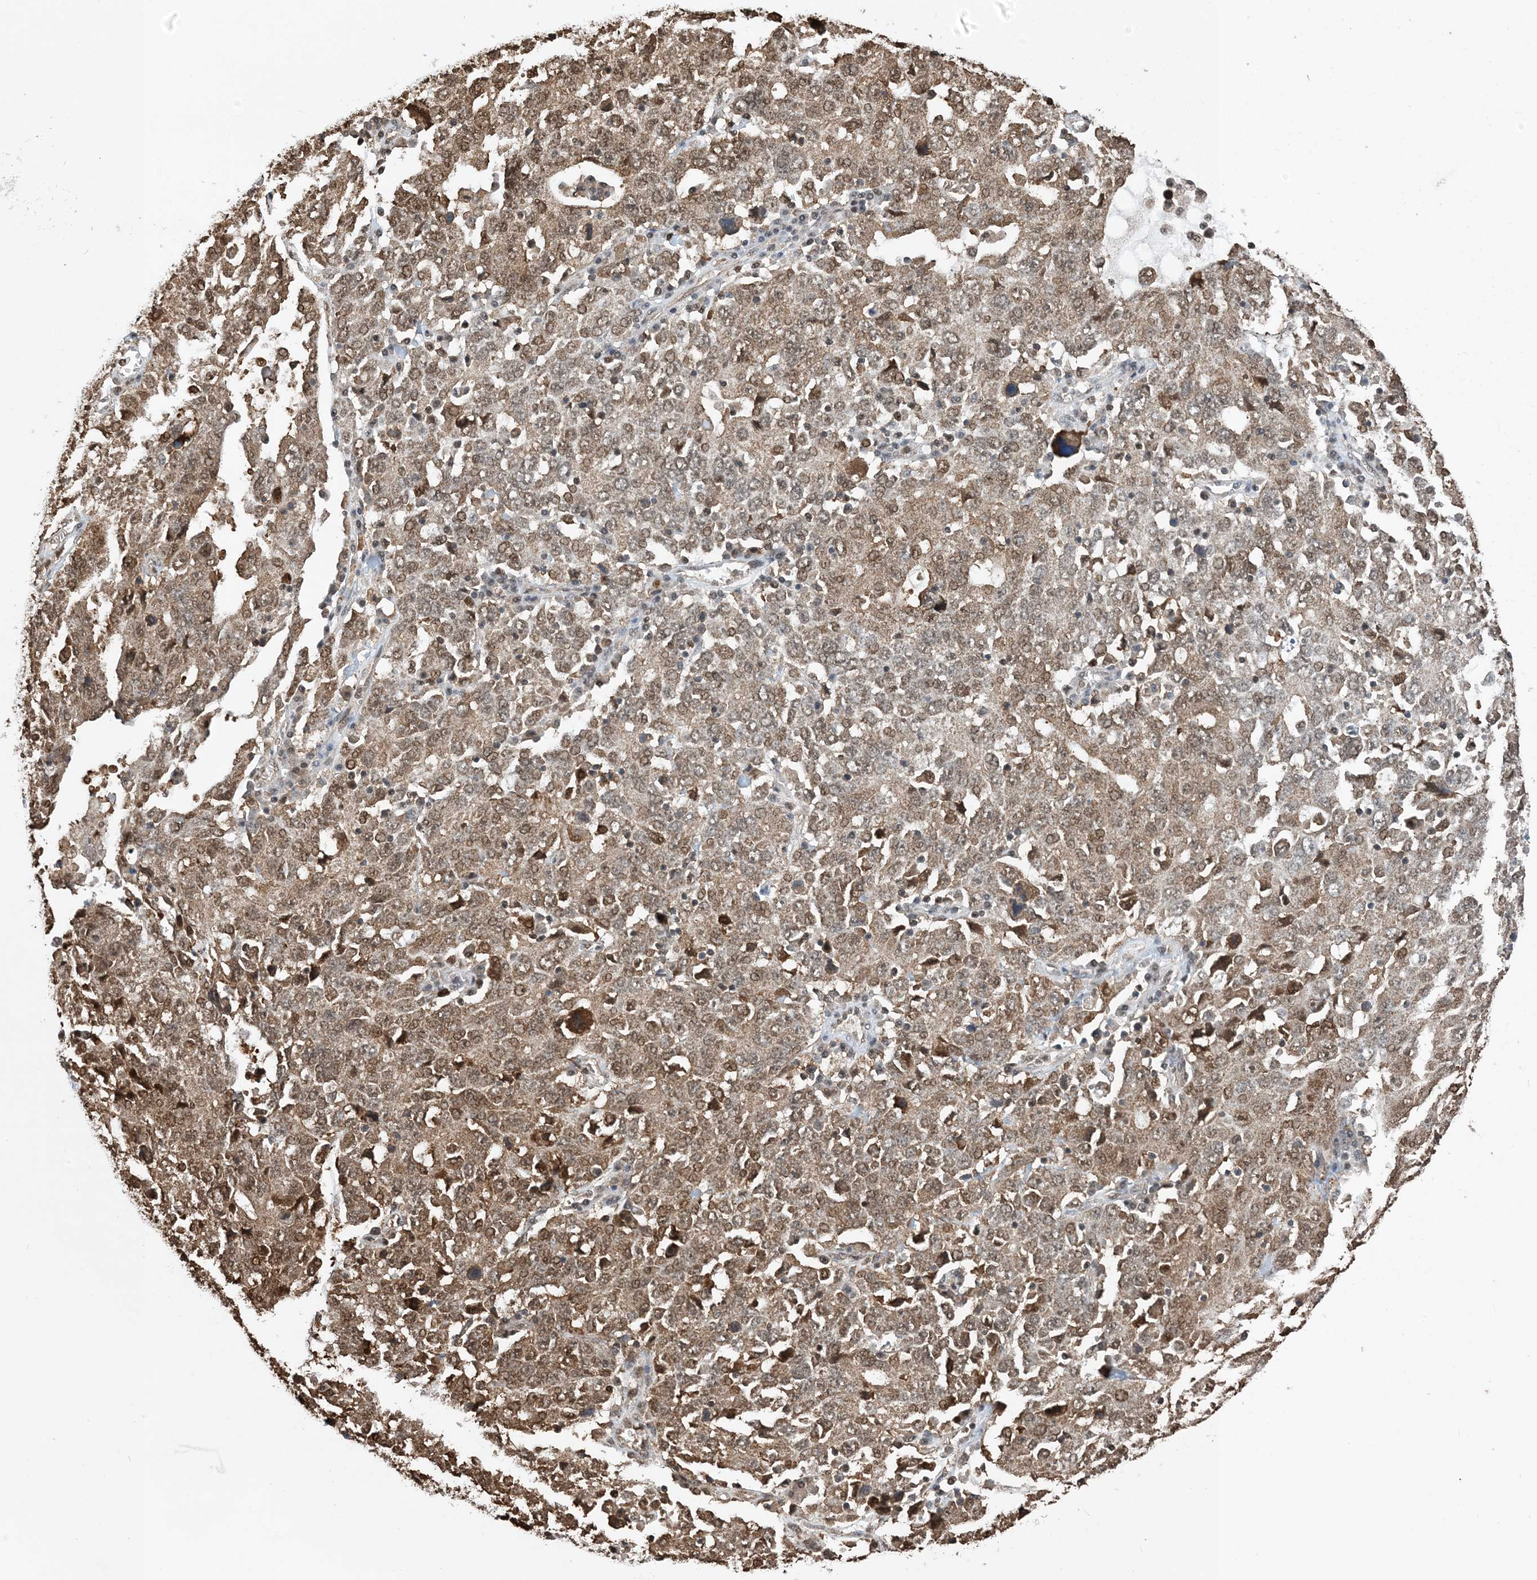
{"staining": {"intensity": "moderate", "quantity": ">75%", "location": "cytoplasmic/membranous,nuclear"}, "tissue": "ovarian cancer", "cell_type": "Tumor cells", "image_type": "cancer", "snomed": [{"axis": "morphology", "description": "Carcinoma, endometroid"}, {"axis": "topography", "description": "Ovary"}], "caption": "Protein expression analysis of ovarian cancer demonstrates moderate cytoplasmic/membranous and nuclear expression in about >75% of tumor cells.", "gene": "HSPA1A", "patient": {"sex": "female", "age": 62}}